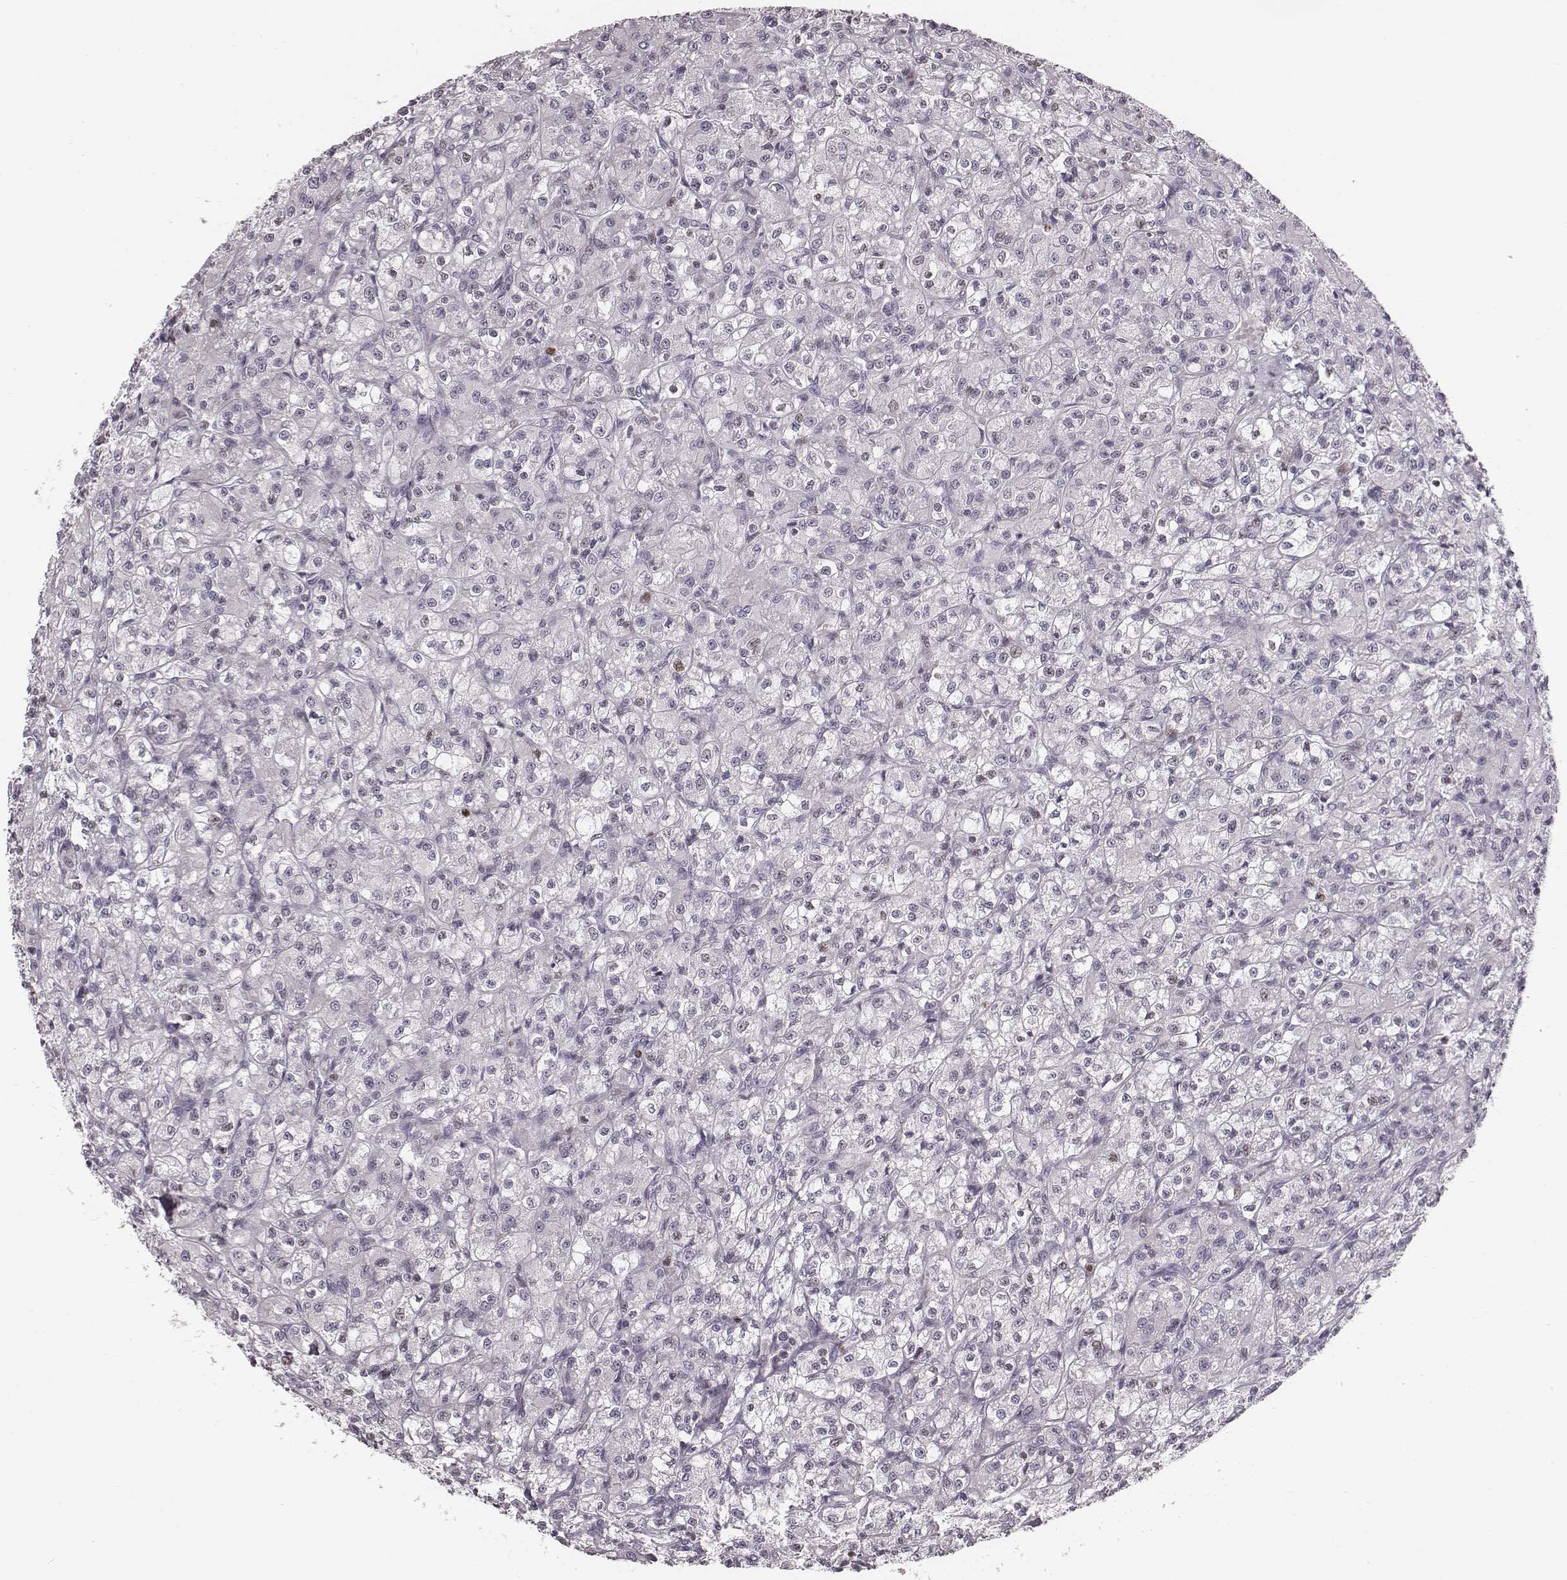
{"staining": {"intensity": "negative", "quantity": "none", "location": "none"}, "tissue": "renal cancer", "cell_type": "Tumor cells", "image_type": "cancer", "snomed": [{"axis": "morphology", "description": "Adenocarcinoma, NOS"}, {"axis": "topography", "description": "Kidney"}], "caption": "The micrograph reveals no staining of tumor cells in adenocarcinoma (renal). (Immunohistochemistry, brightfield microscopy, high magnification).", "gene": "NDC1", "patient": {"sex": "female", "age": 70}}